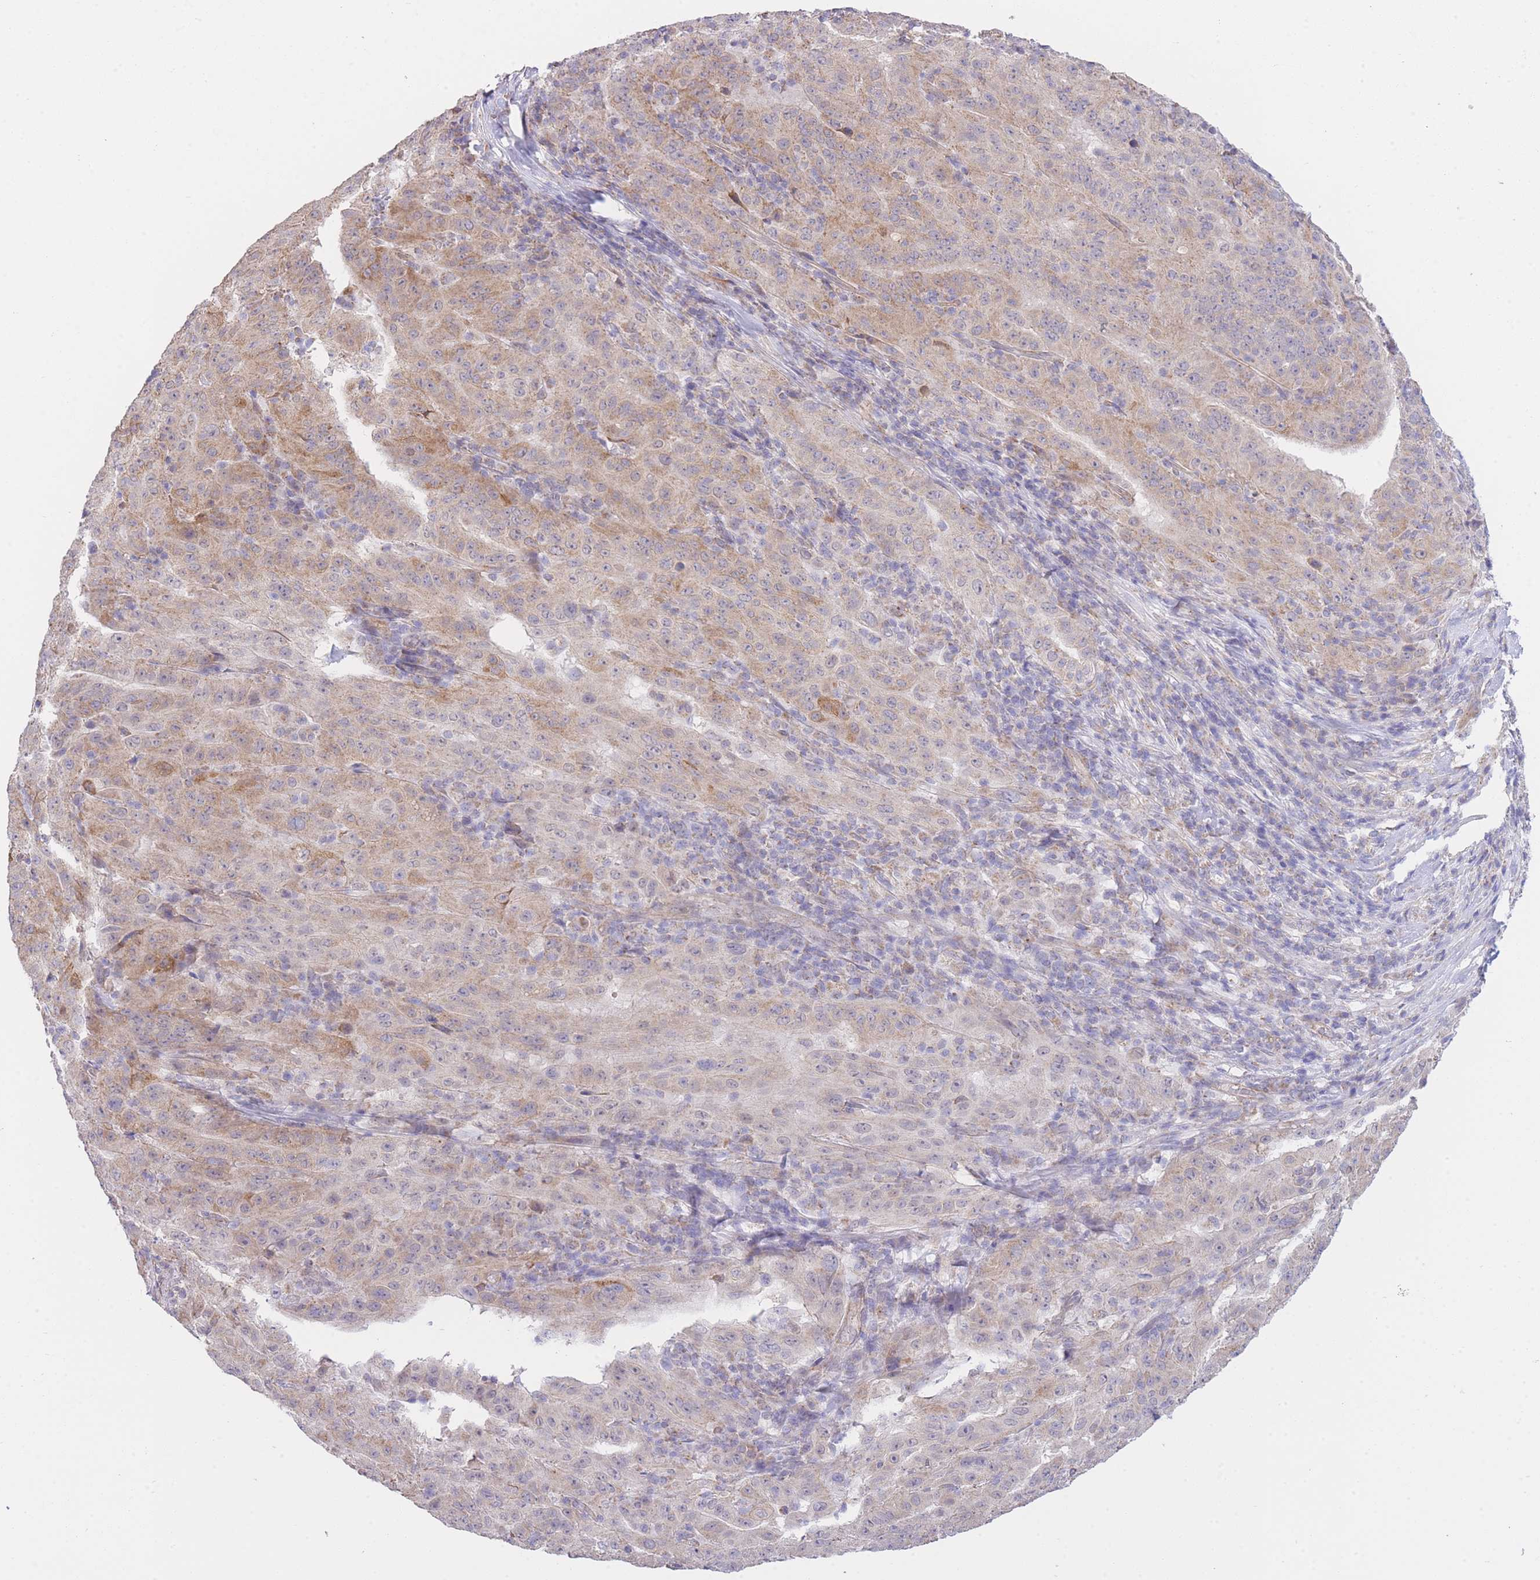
{"staining": {"intensity": "weak", "quantity": "25%-75%", "location": "cytoplasmic/membranous"}, "tissue": "pancreatic cancer", "cell_type": "Tumor cells", "image_type": "cancer", "snomed": [{"axis": "morphology", "description": "Adenocarcinoma, NOS"}, {"axis": "topography", "description": "Pancreas"}], "caption": "Protein expression analysis of pancreatic cancer (adenocarcinoma) demonstrates weak cytoplasmic/membranous staining in about 25%-75% of tumor cells.", "gene": "CTBP1", "patient": {"sex": "male", "age": 63}}